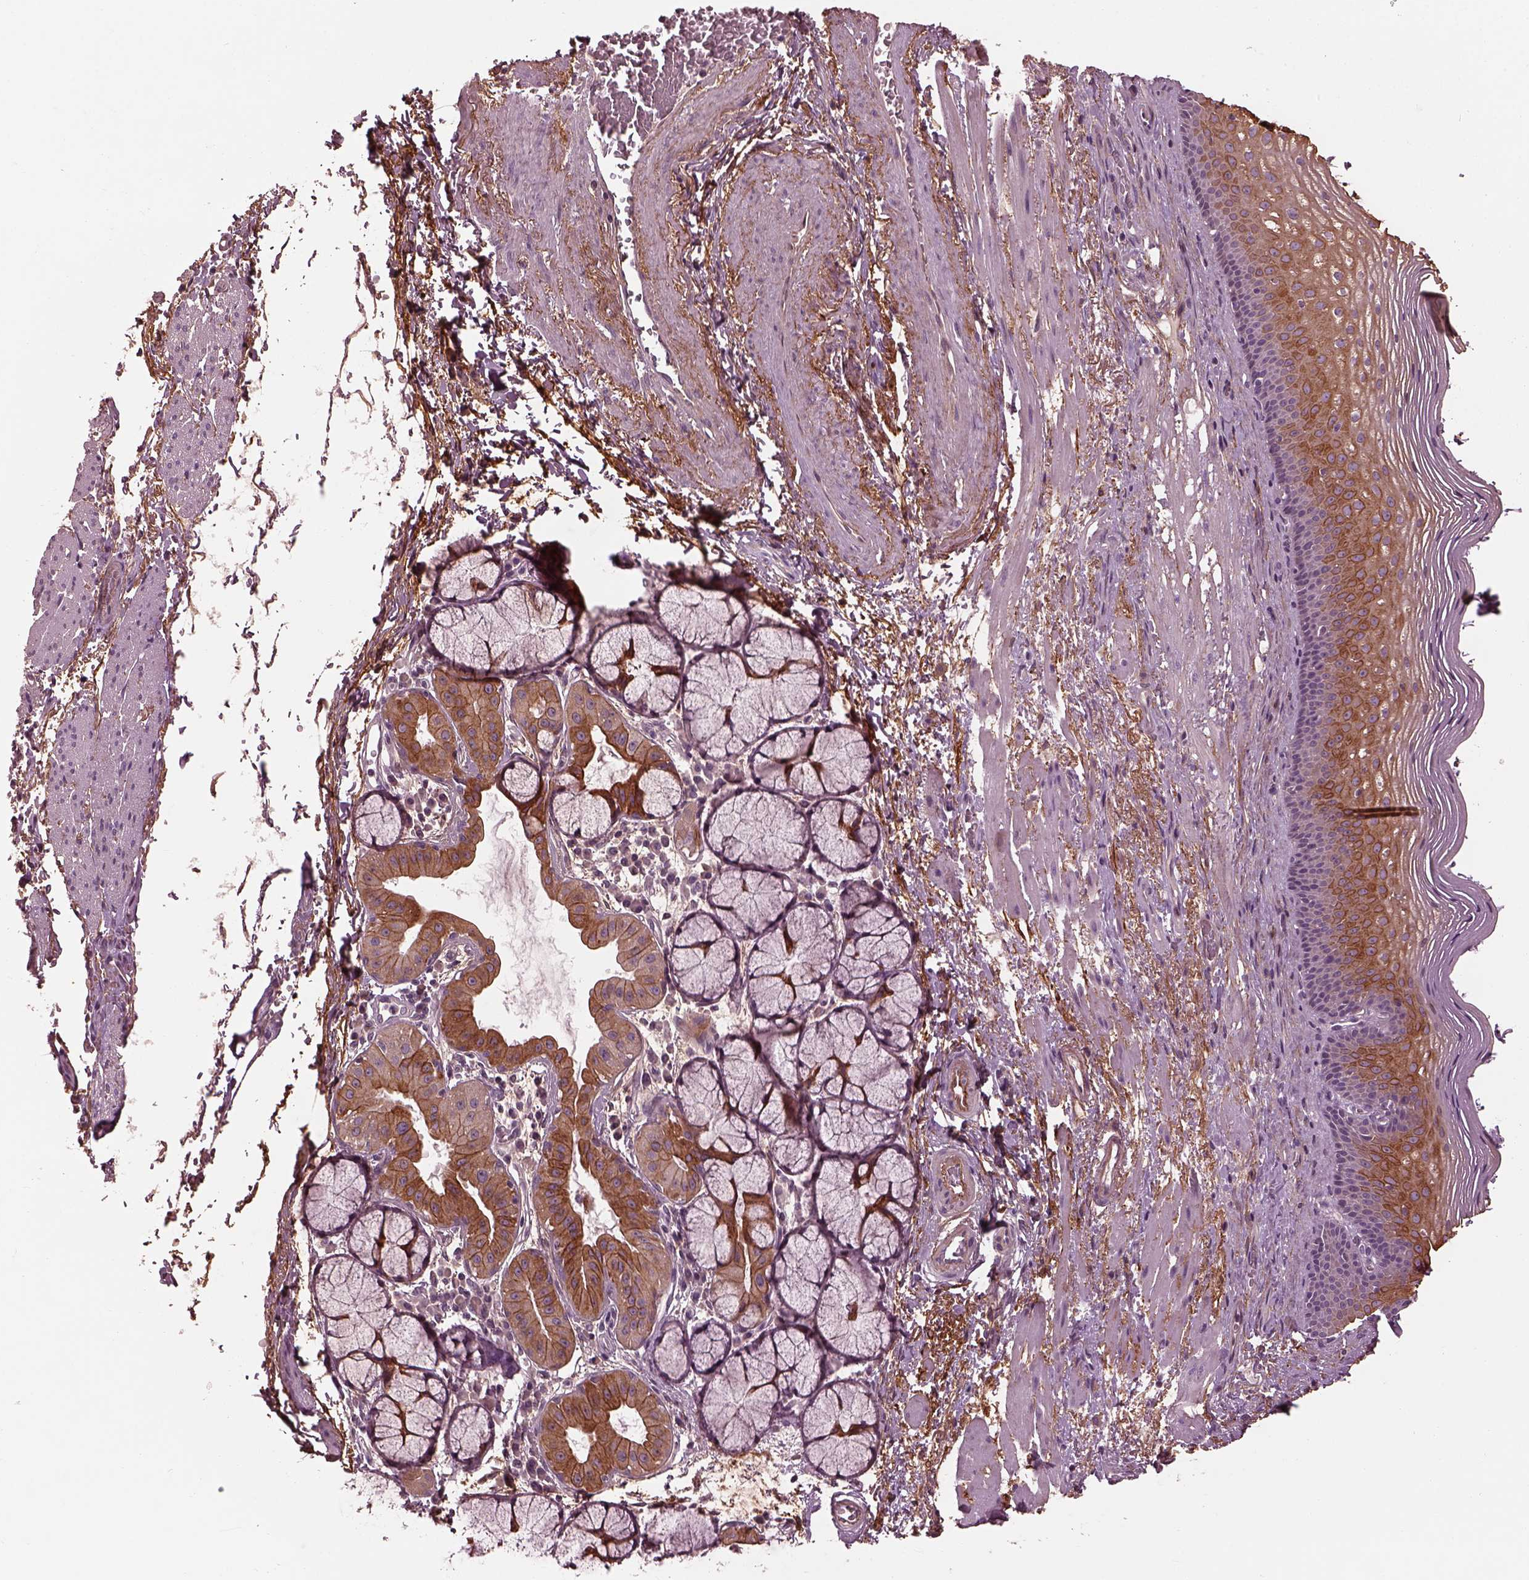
{"staining": {"intensity": "moderate", "quantity": "25%-75%", "location": "cytoplasmic/membranous"}, "tissue": "esophagus", "cell_type": "Squamous epithelial cells", "image_type": "normal", "snomed": [{"axis": "morphology", "description": "Normal tissue, NOS"}, {"axis": "topography", "description": "Esophagus"}], "caption": "Moderate cytoplasmic/membranous expression for a protein is identified in approximately 25%-75% of squamous epithelial cells of normal esophagus using immunohistochemistry.", "gene": "EFEMP1", "patient": {"sex": "male", "age": 76}}